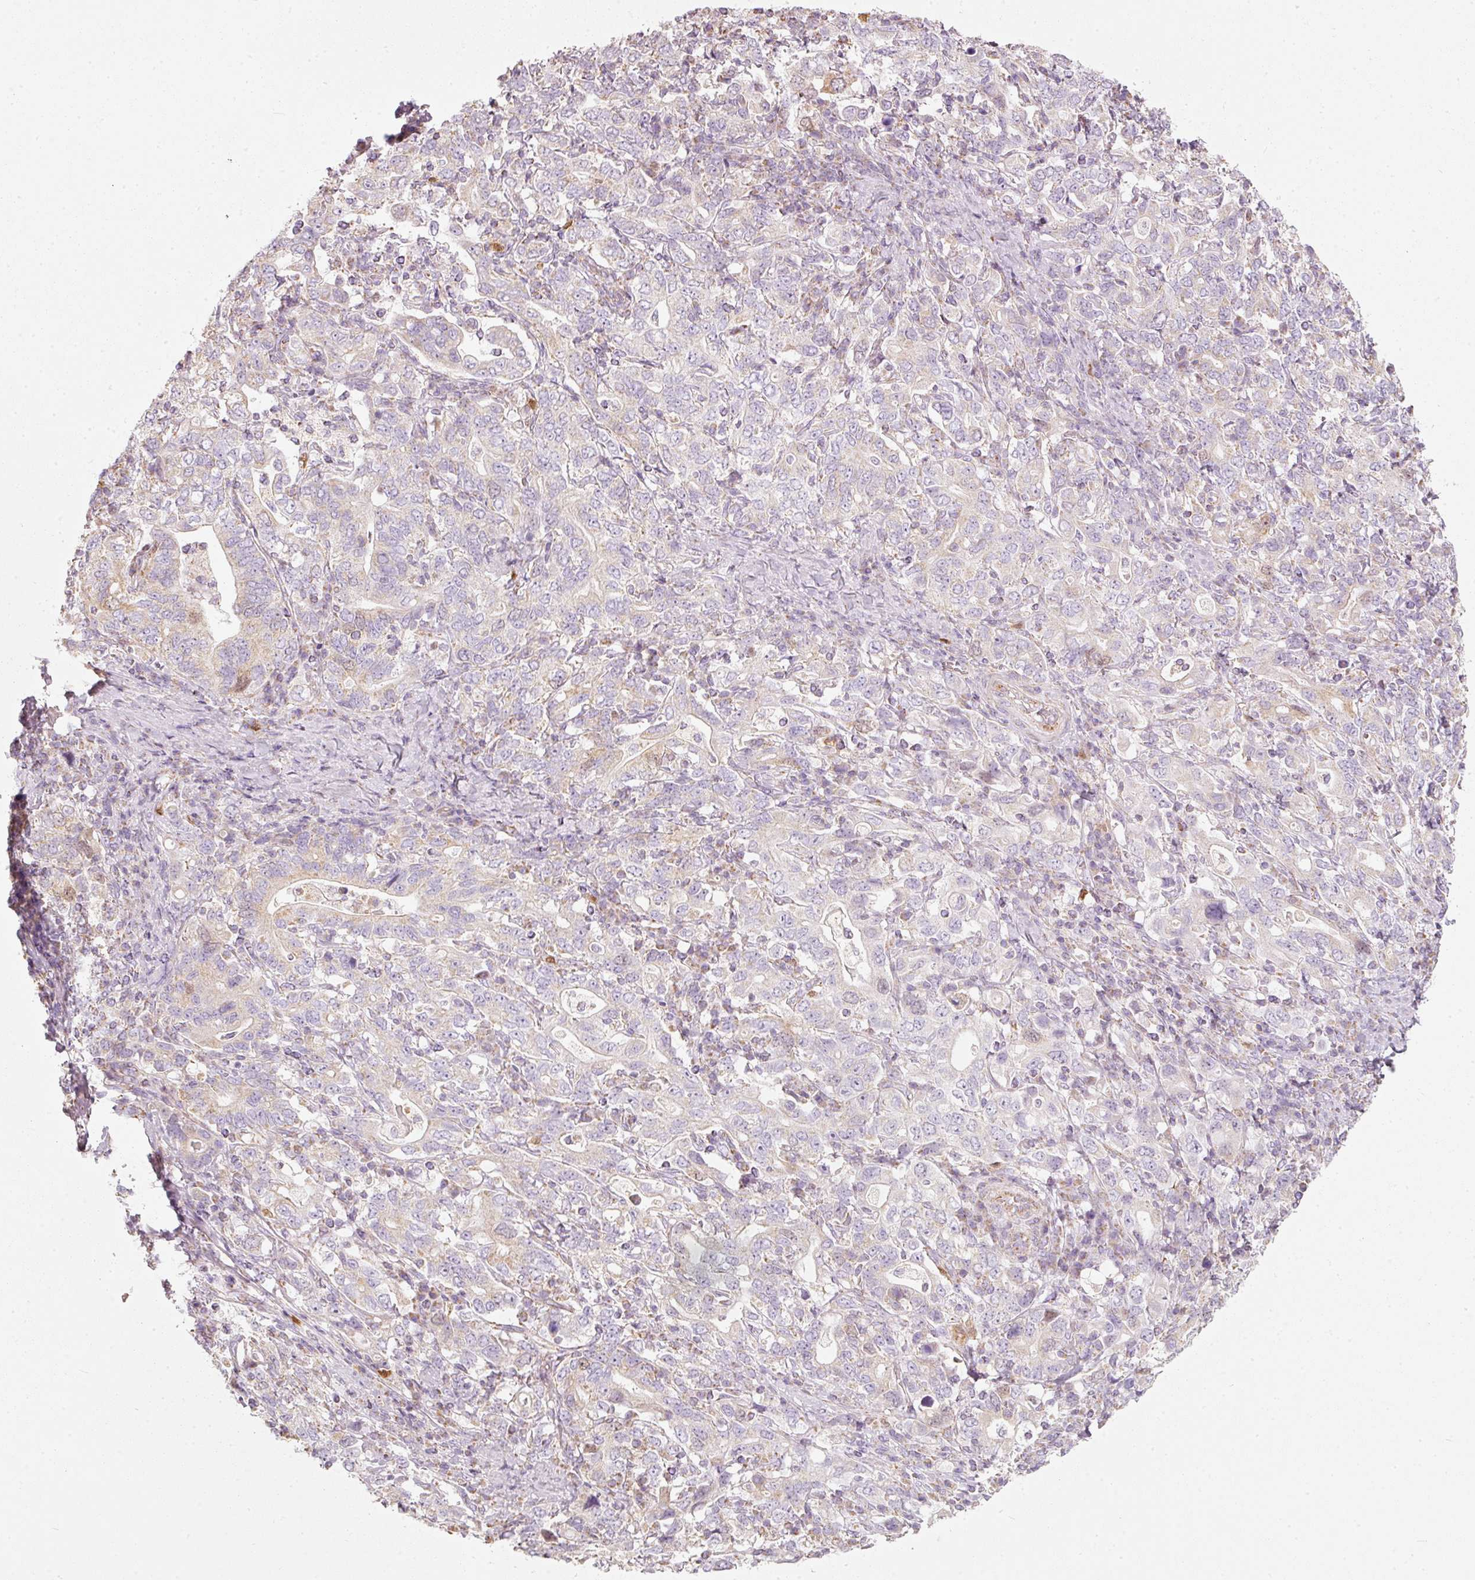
{"staining": {"intensity": "weak", "quantity": "<25%", "location": "cytoplasmic/membranous"}, "tissue": "stomach cancer", "cell_type": "Tumor cells", "image_type": "cancer", "snomed": [{"axis": "morphology", "description": "Adenocarcinoma, NOS"}, {"axis": "topography", "description": "Stomach, upper"}, {"axis": "topography", "description": "Stomach"}], "caption": "Human stomach cancer stained for a protein using immunohistochemistry (IHC) exhibits no positivity in tumor cells.", "gene": "DUT", "patient": {"sex": "male", "age": 62}}